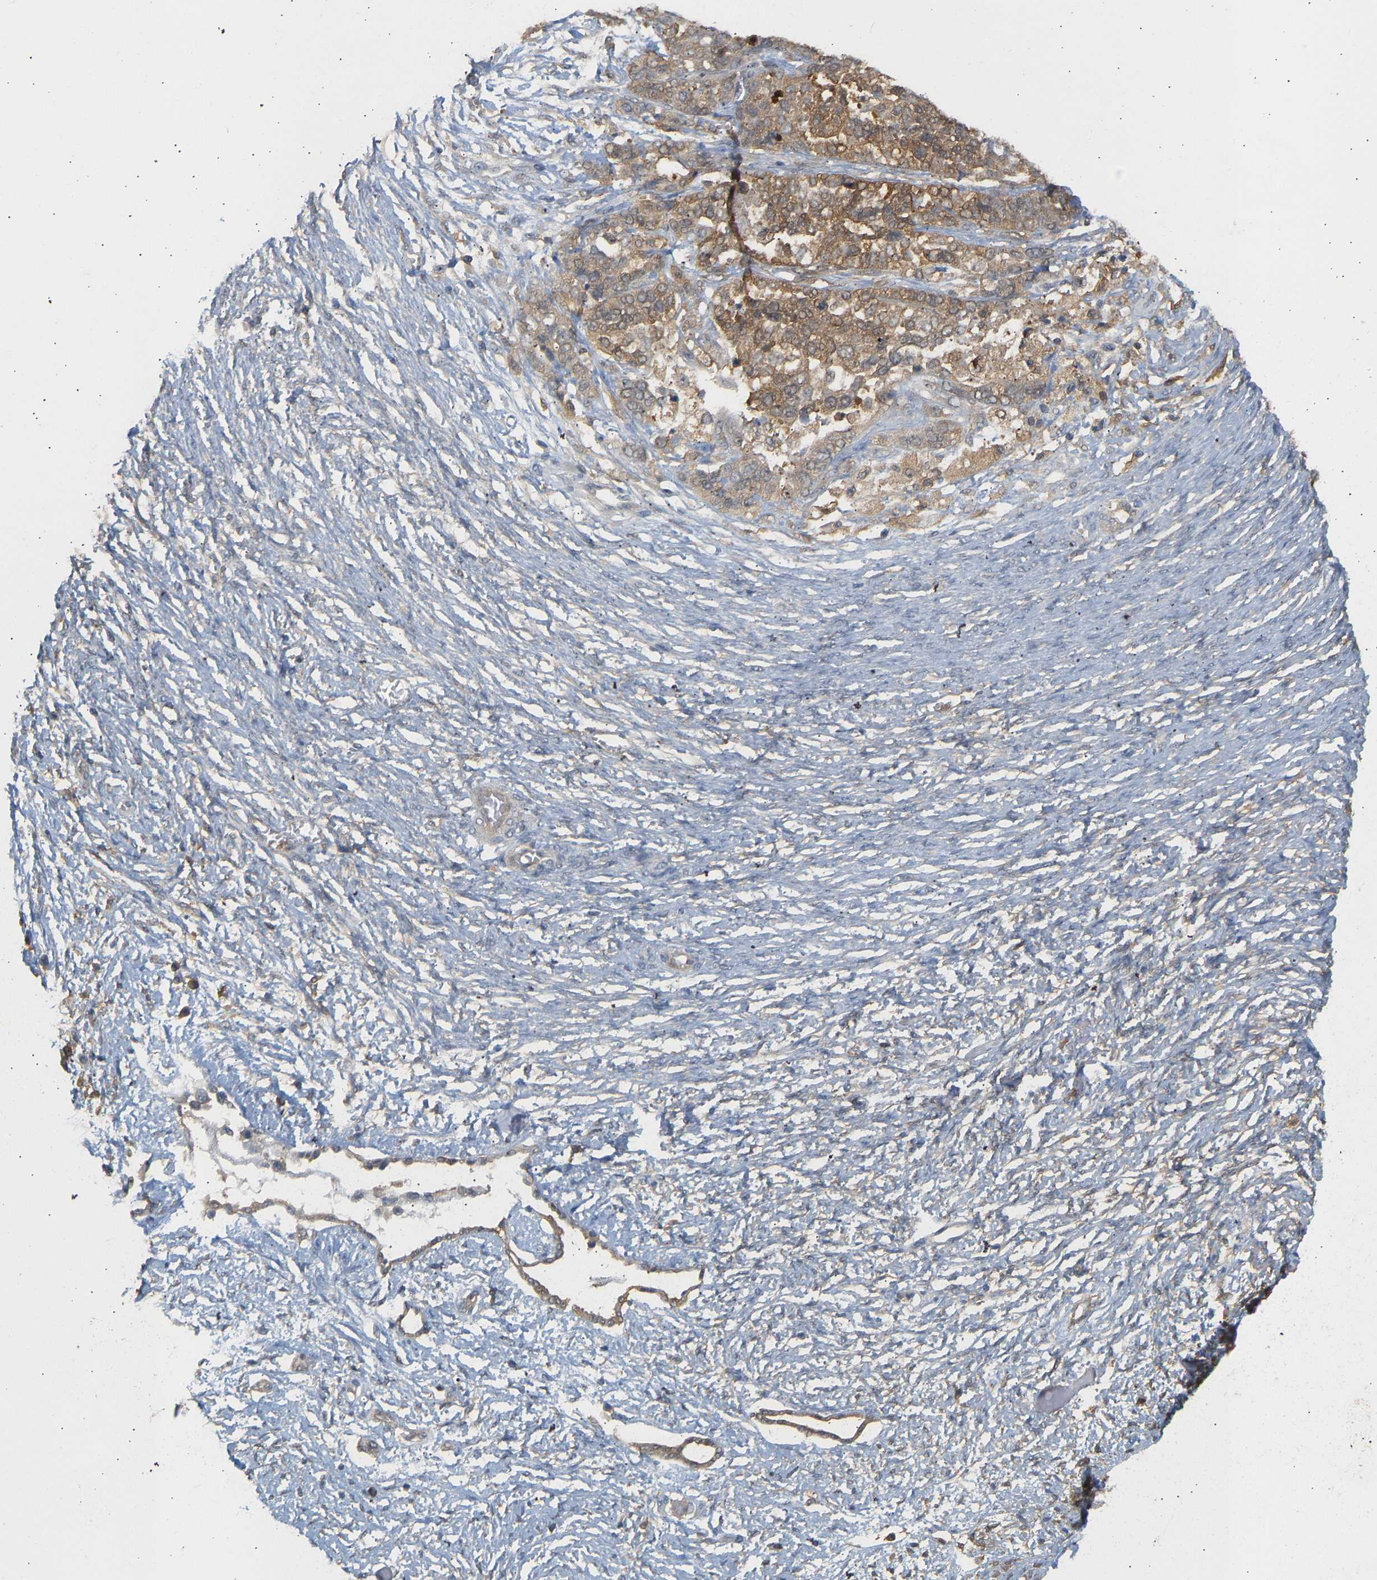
{"staining": {"intensity": "moderate", "quantity": ">75%", "location": "cytoplasmic/membranous"}, "tissue": "ovarian cancer", "cell_type": "Tumor cells", "image_type": "cancer", "snomed": [{"axis": "morphology", "description": "Cystadenocarcinoma, serous, NOS"}, {"axis": "topography", "description": "Ovary"}], "caption": "Immunohistochemical staining of ovarian serous cystadenocarcinoma shows medium levels of moderate cytoplasmic/membranous positivity in about >75% of tumor cells.", "gene": "ENO1", "patient": {"sex": "female", "age": 44}}